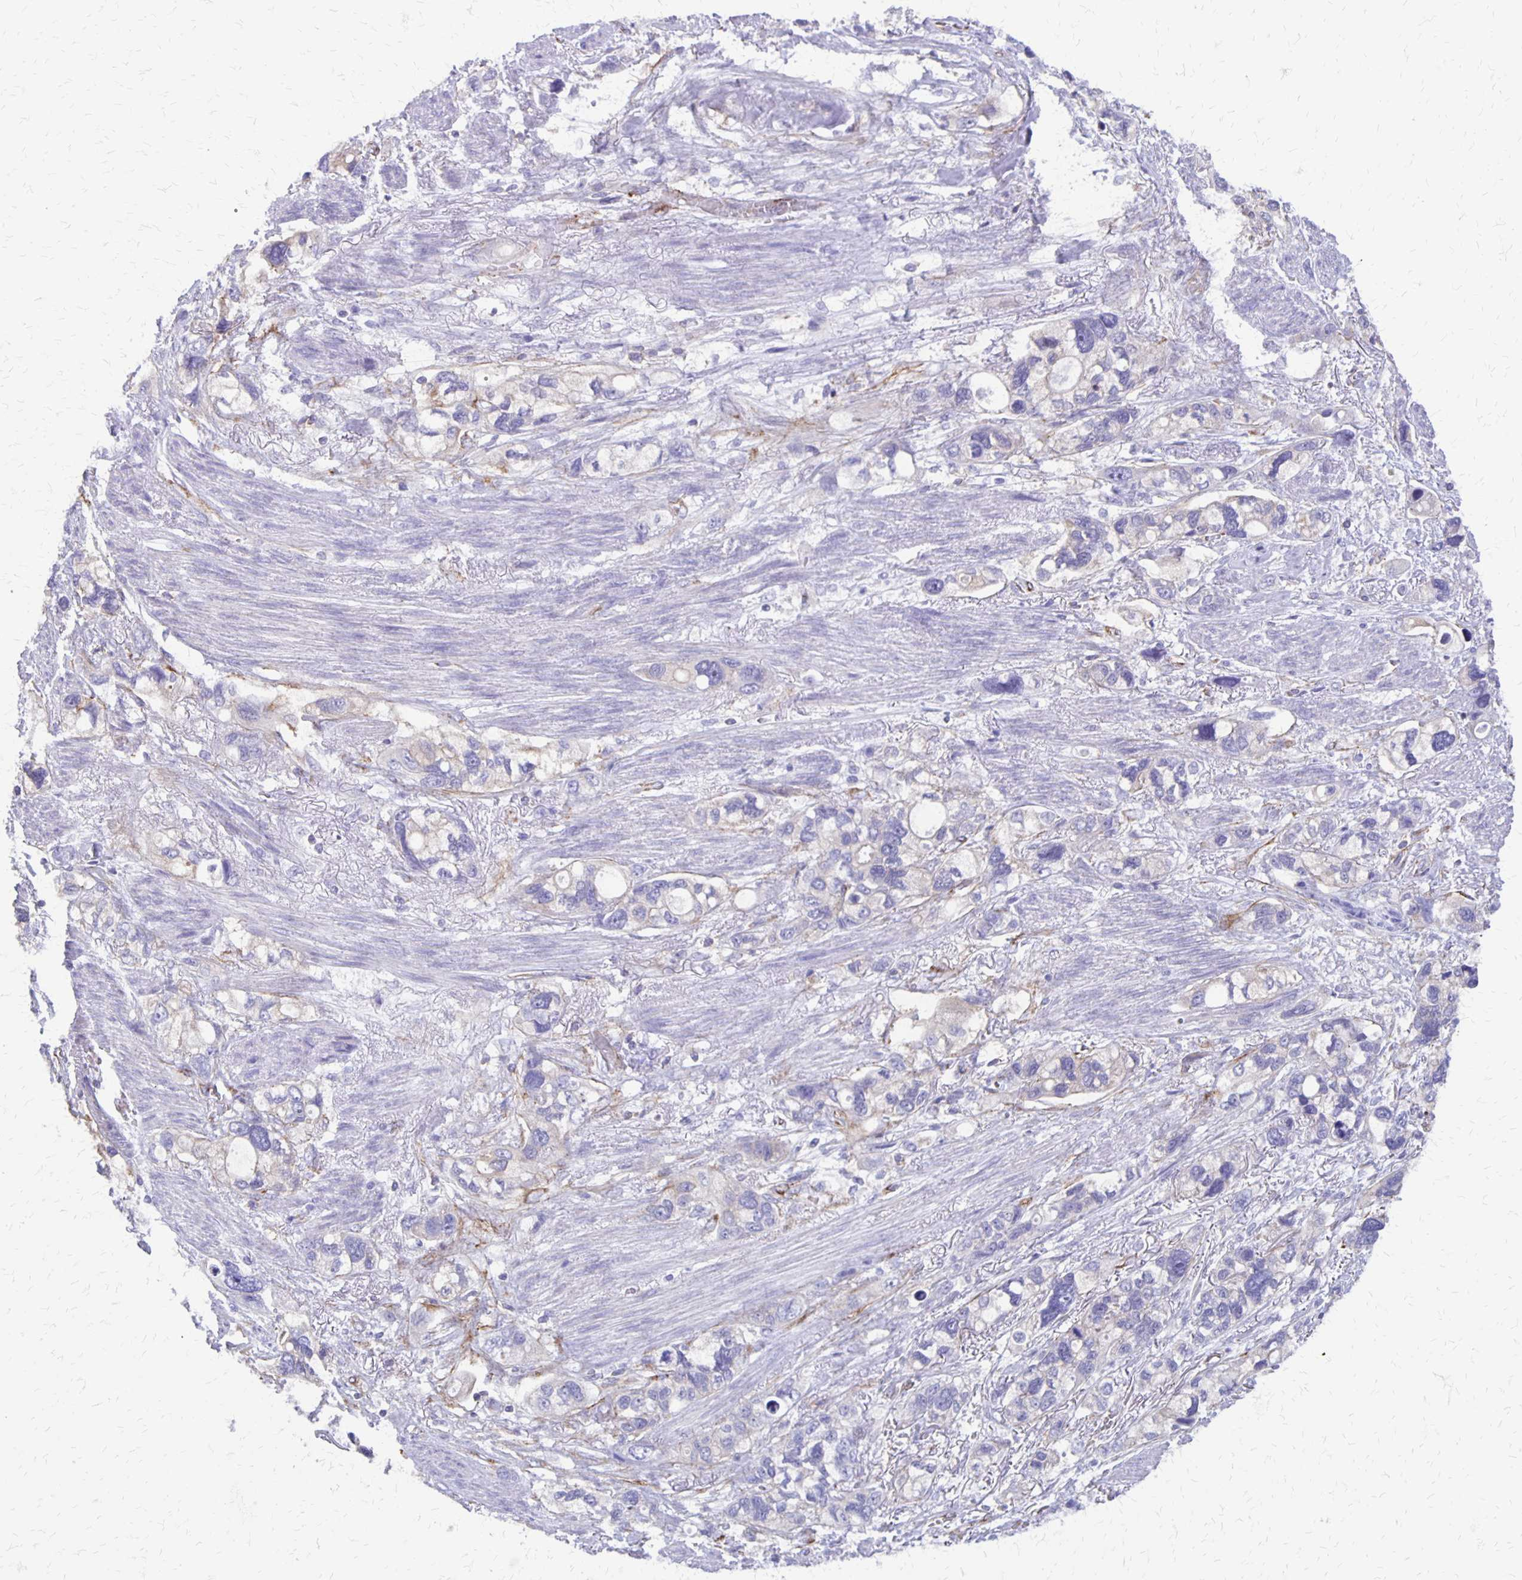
{"staining": {"intensity": "negative", "quantity": "none", "location": "none"}, "tissue": "stomach cancer", "cell_type": "Tumor cells", "image_type": "cancer", "snomed": [{"axis": "morphology", "description": "Adenocarcinoma, NOS"}, {"axis": "topography", "description": "Stomach, upper"}], "caption": "Tumor cells are negative for brown protein staining in stomach cancer.", "gene": "SEPTIN5", "patient": {"sex": "female", "age": 81}}